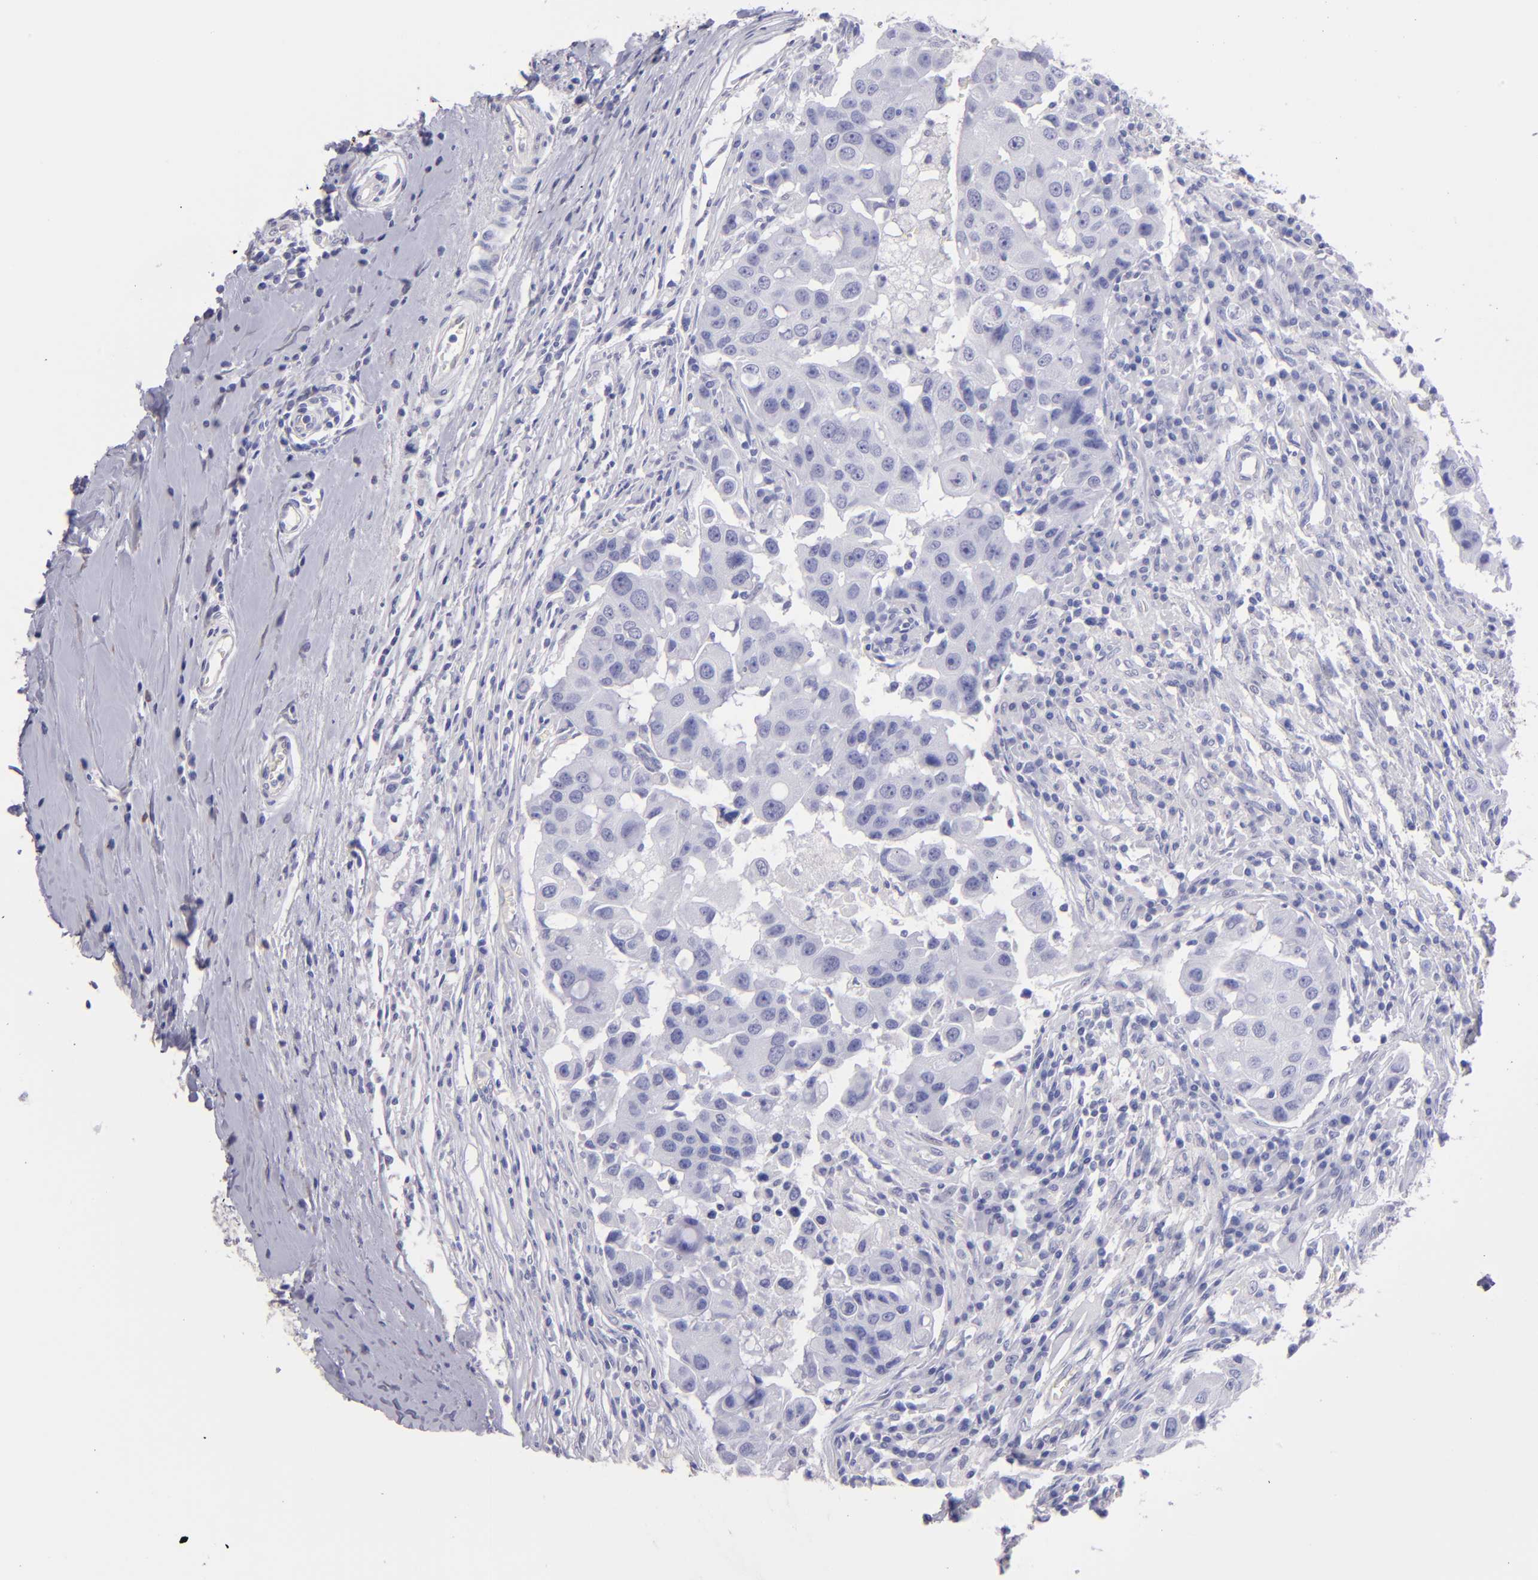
{"staining": {"intensity": "negative", "quantity": "none", "location": "none"}, "tissue": "breast cancer", "cell_type": "Tumor cells", "image_type": "cancer", "snomed": [{"axis": "morphology", "description": "Duct carcinoma"}, {"axis": "topography", "description": "Breast"}], "caption": "A micrograph of intraductal carcinoma (breast) stained for a protein demonstrates no brown staining in tumor cells.", "gene": "TG", "patient": {"sex": "female", "age": 27}}